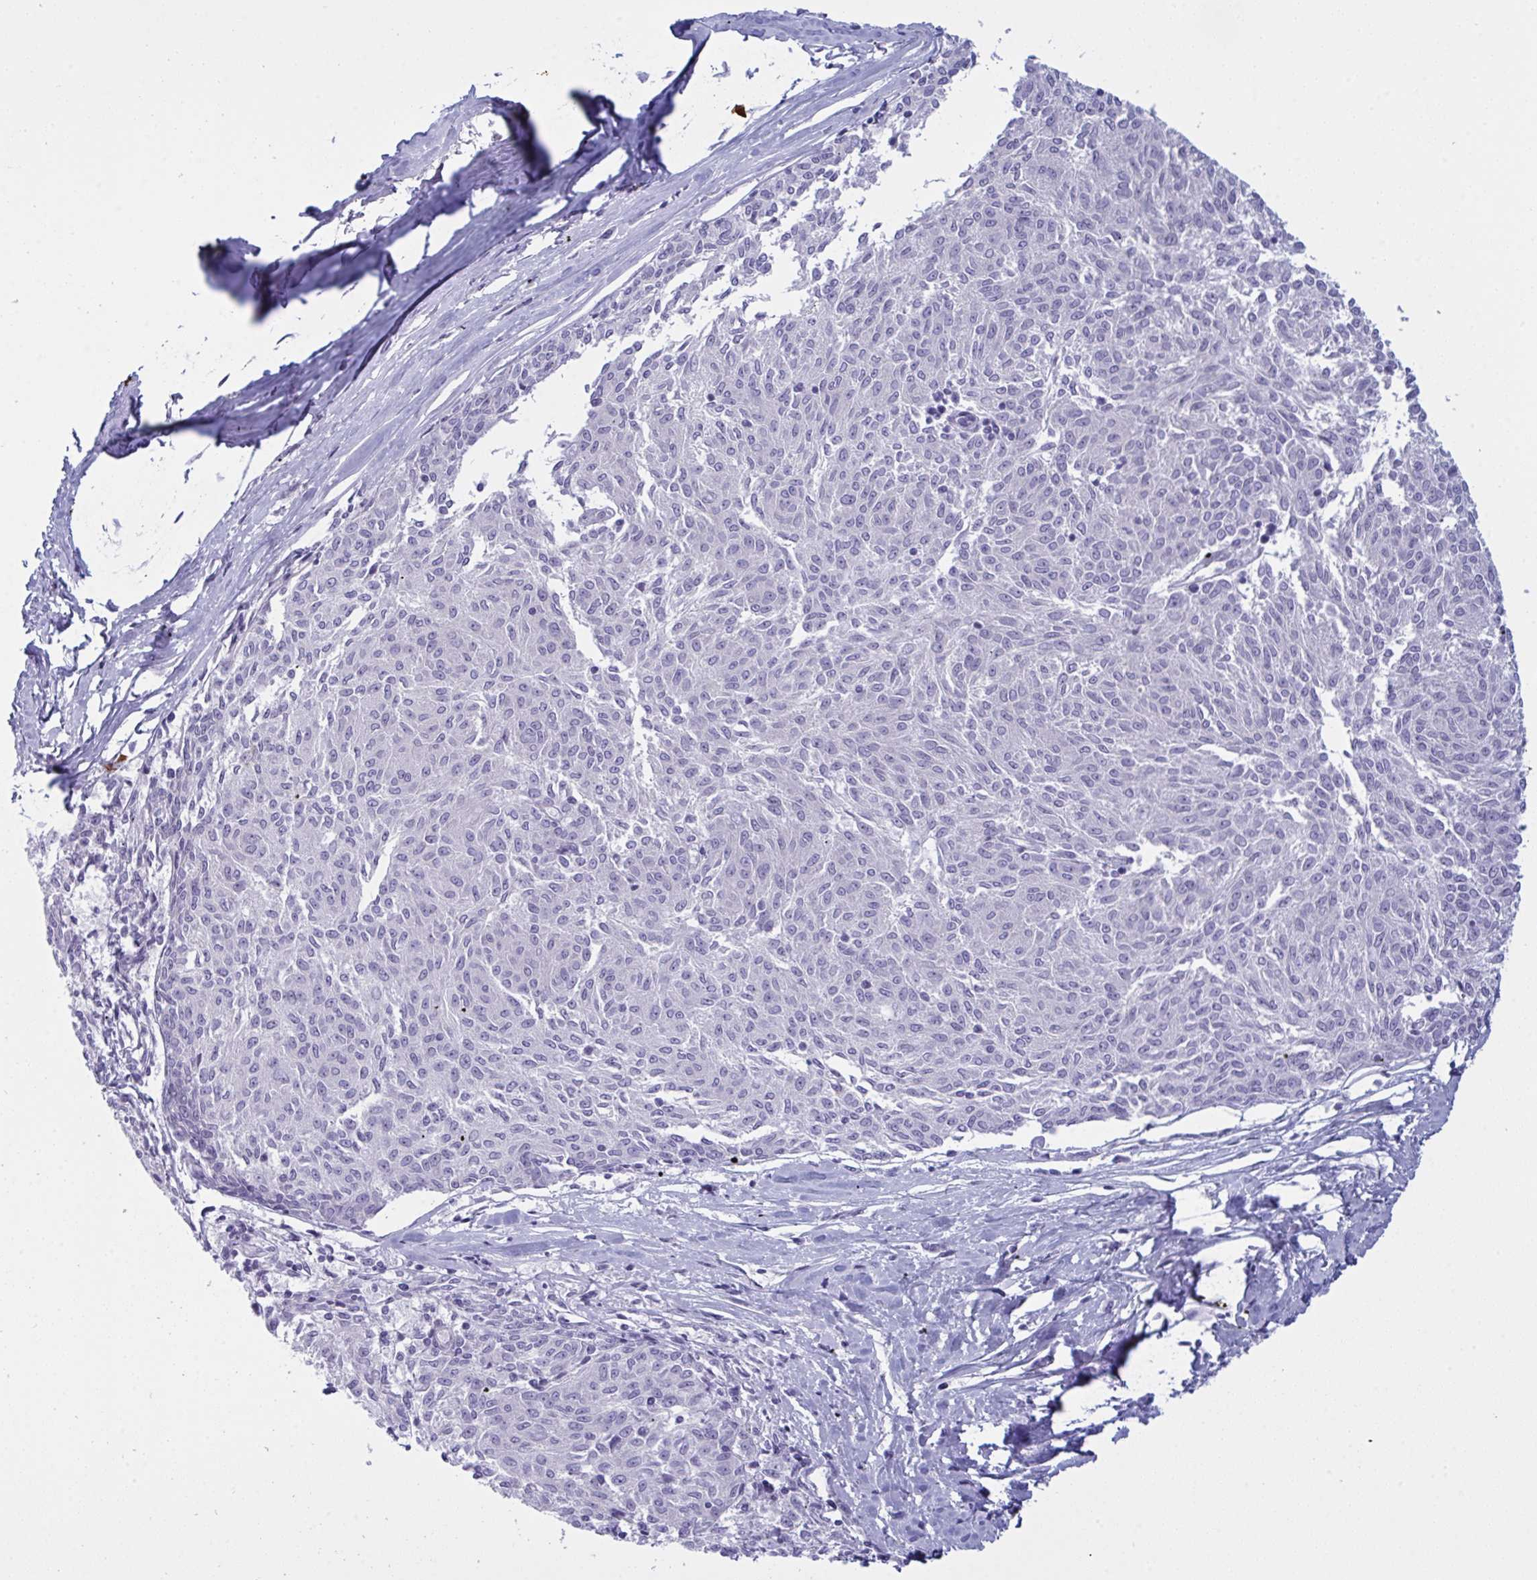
{"staining": {"intensity": "negative", "quantity": "none", "location": "none"}, "tissue": "melanoma", "cell_type": "Tumor cells", "image_type": "cancer", "snomed": [{"axis": "morphology", "description": "Malignant melanoma, NOS"}, {"axis": "topography", "description": "Skin"}], "caption": "Human malignant melanoma stained for a protein using immunohistochemistry shows no positivity in tumor cells.", "gene": "ZNF684", "patient": {"sex": "female", "age": 72}}